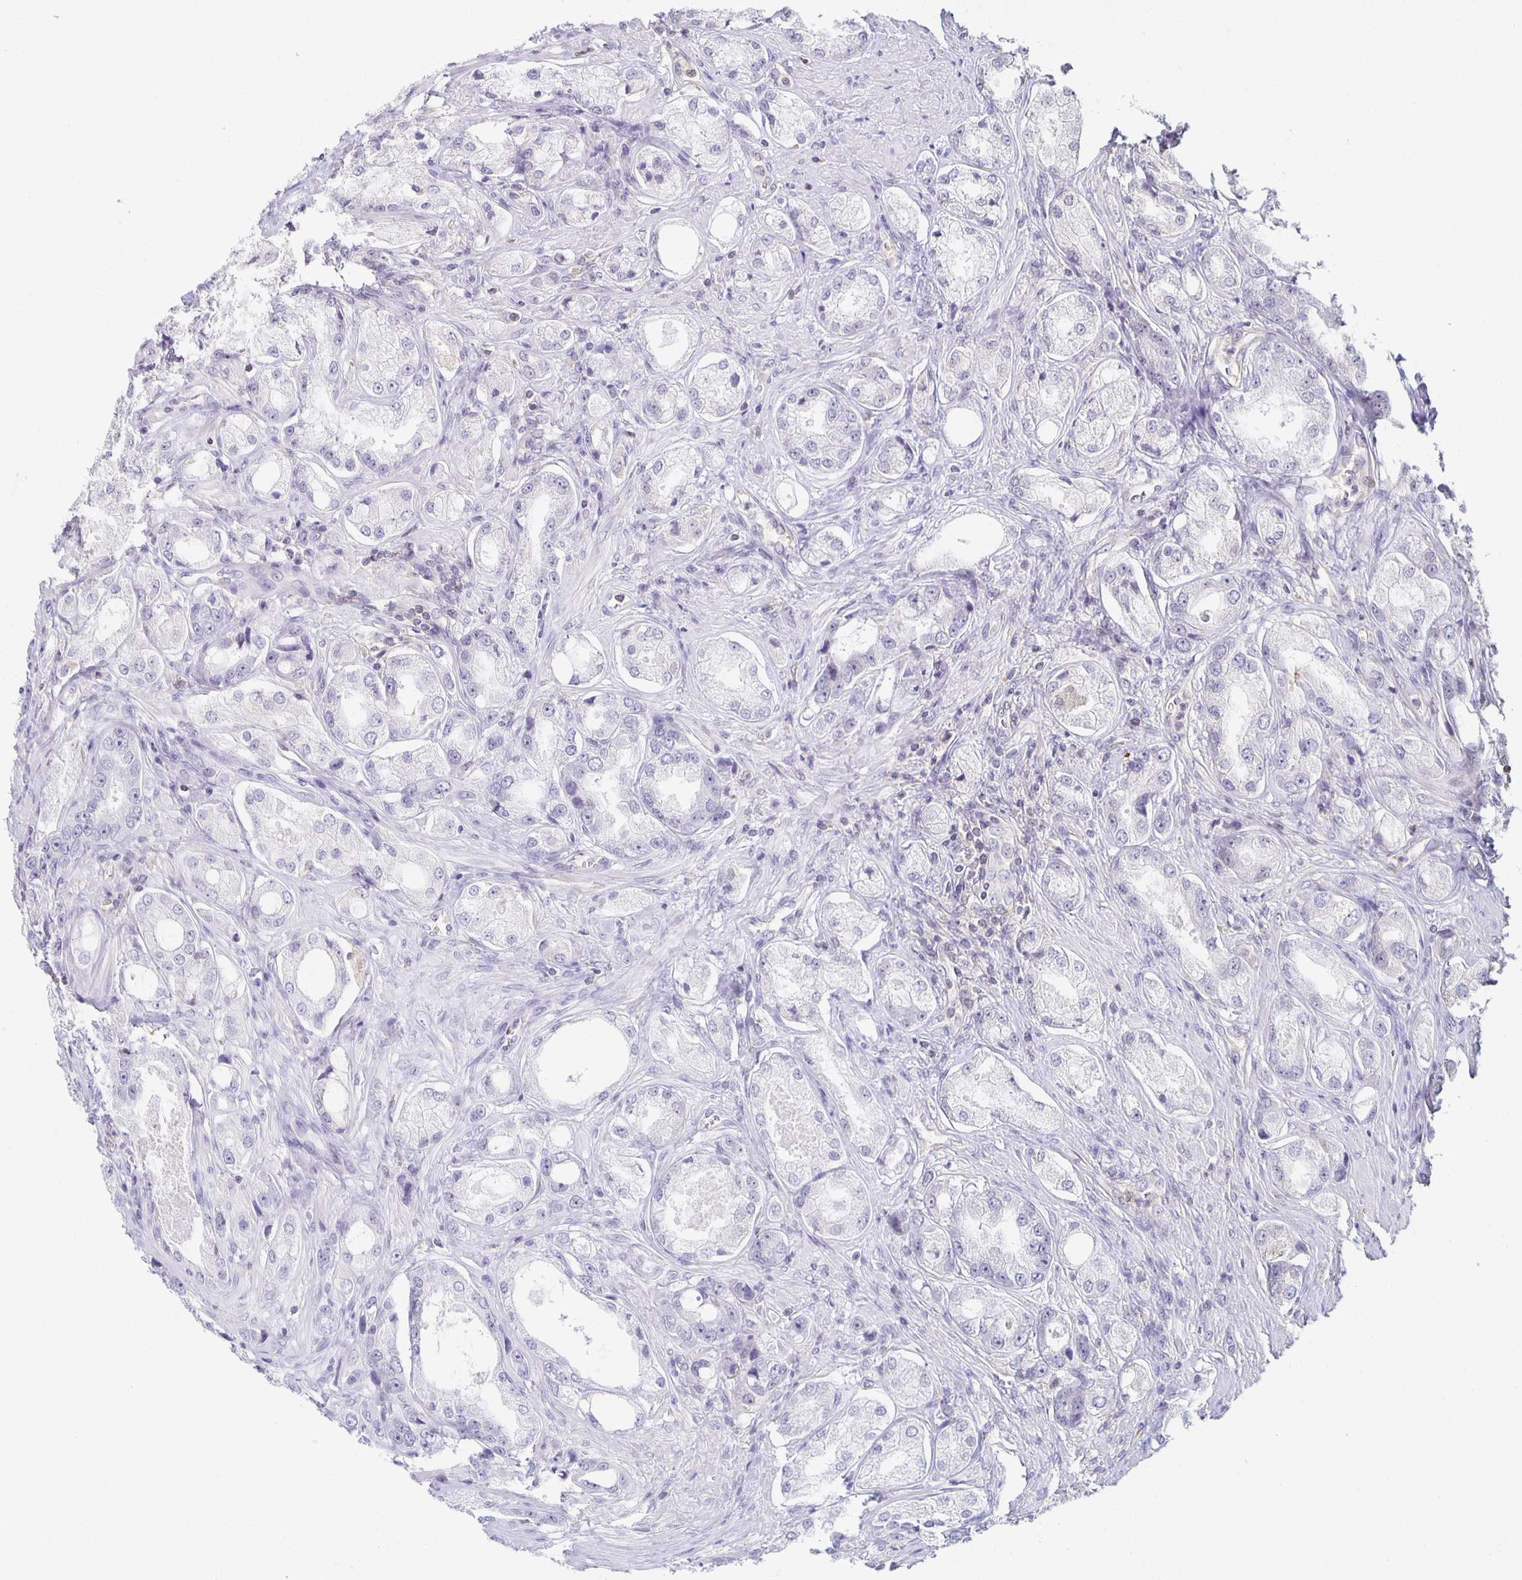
{"staining": {"intensity": "negative", "quantity": "none", "location": "none"}, "tissue": "prostate cancer", "cell_type": "Tumor cells", "image_type": "cancer", "snomed": [{"axis": "morphology", "description": "Adenocarcinoma, Low grade"}, {"axis": "topography", "description": "Prostate"}], "caption": "Immunohistochemistry (IHC) micrograph of neoplastic tissue: human adenocarcinoma (low-grade) (prostate) stained with DAB reveals no significant protein positivity in tumor cells.", "gene": "ZNF692", "patient": {"sex": "male", "age": 68}}